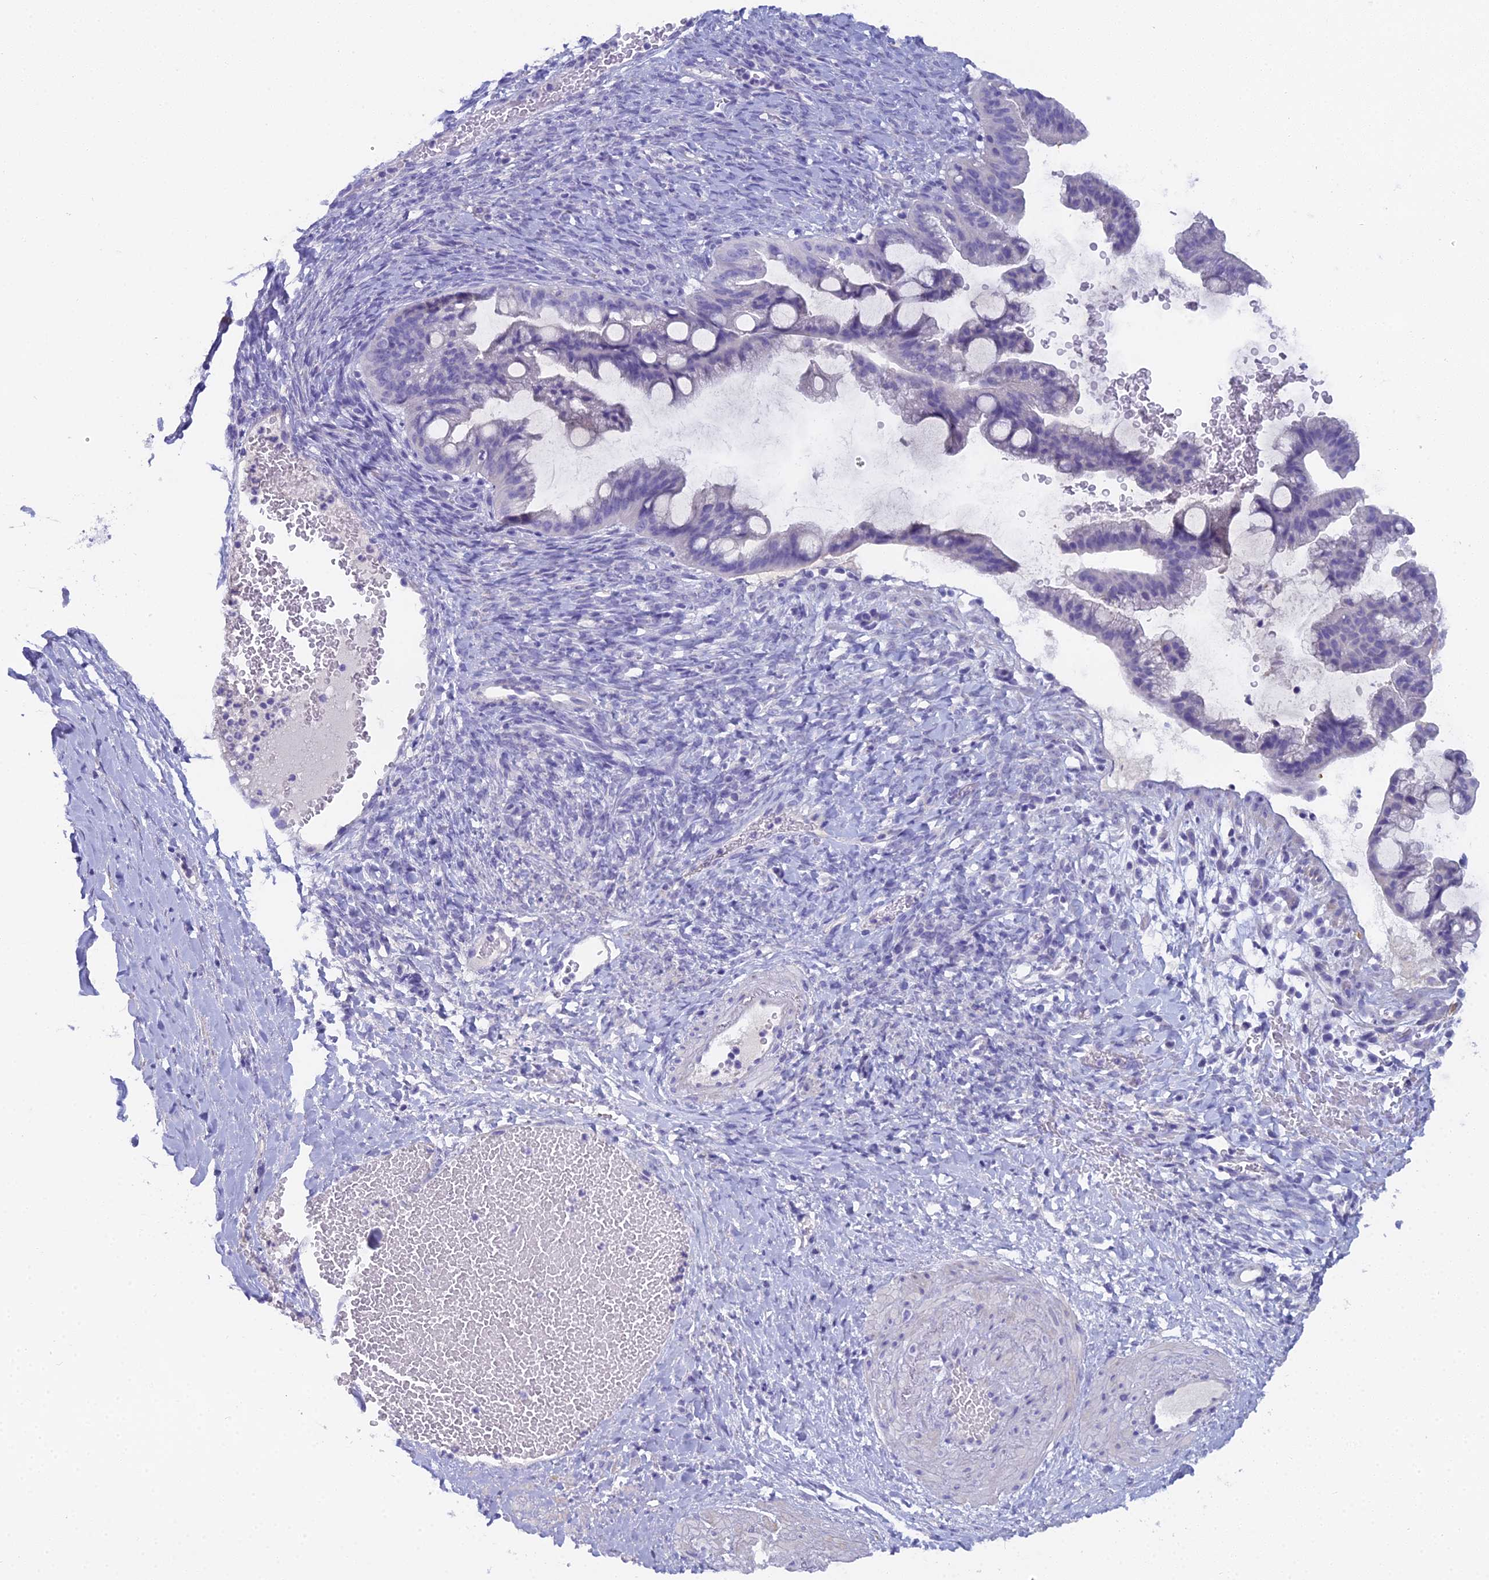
{"staining": {"intensity": "negative", "quantity": "none", "location": "none"}, "tissue": "ovarian cancer", "cell_type": "Tumor cells", "image_type": "cancer", "snomed": [{"axis": "morphology", "description": "Cystadenocarcinoma, mucinous, NOS"}, {"axis": "topography", "description": "Ovary"}], "caption": "Human ovarian cancer (mucinous cystadenocarcinoma) stained for a protein using IHC reveals no expression in tumor cells.", "gene": "UNC80", "patient": {"sex": "female", "age": 73}}